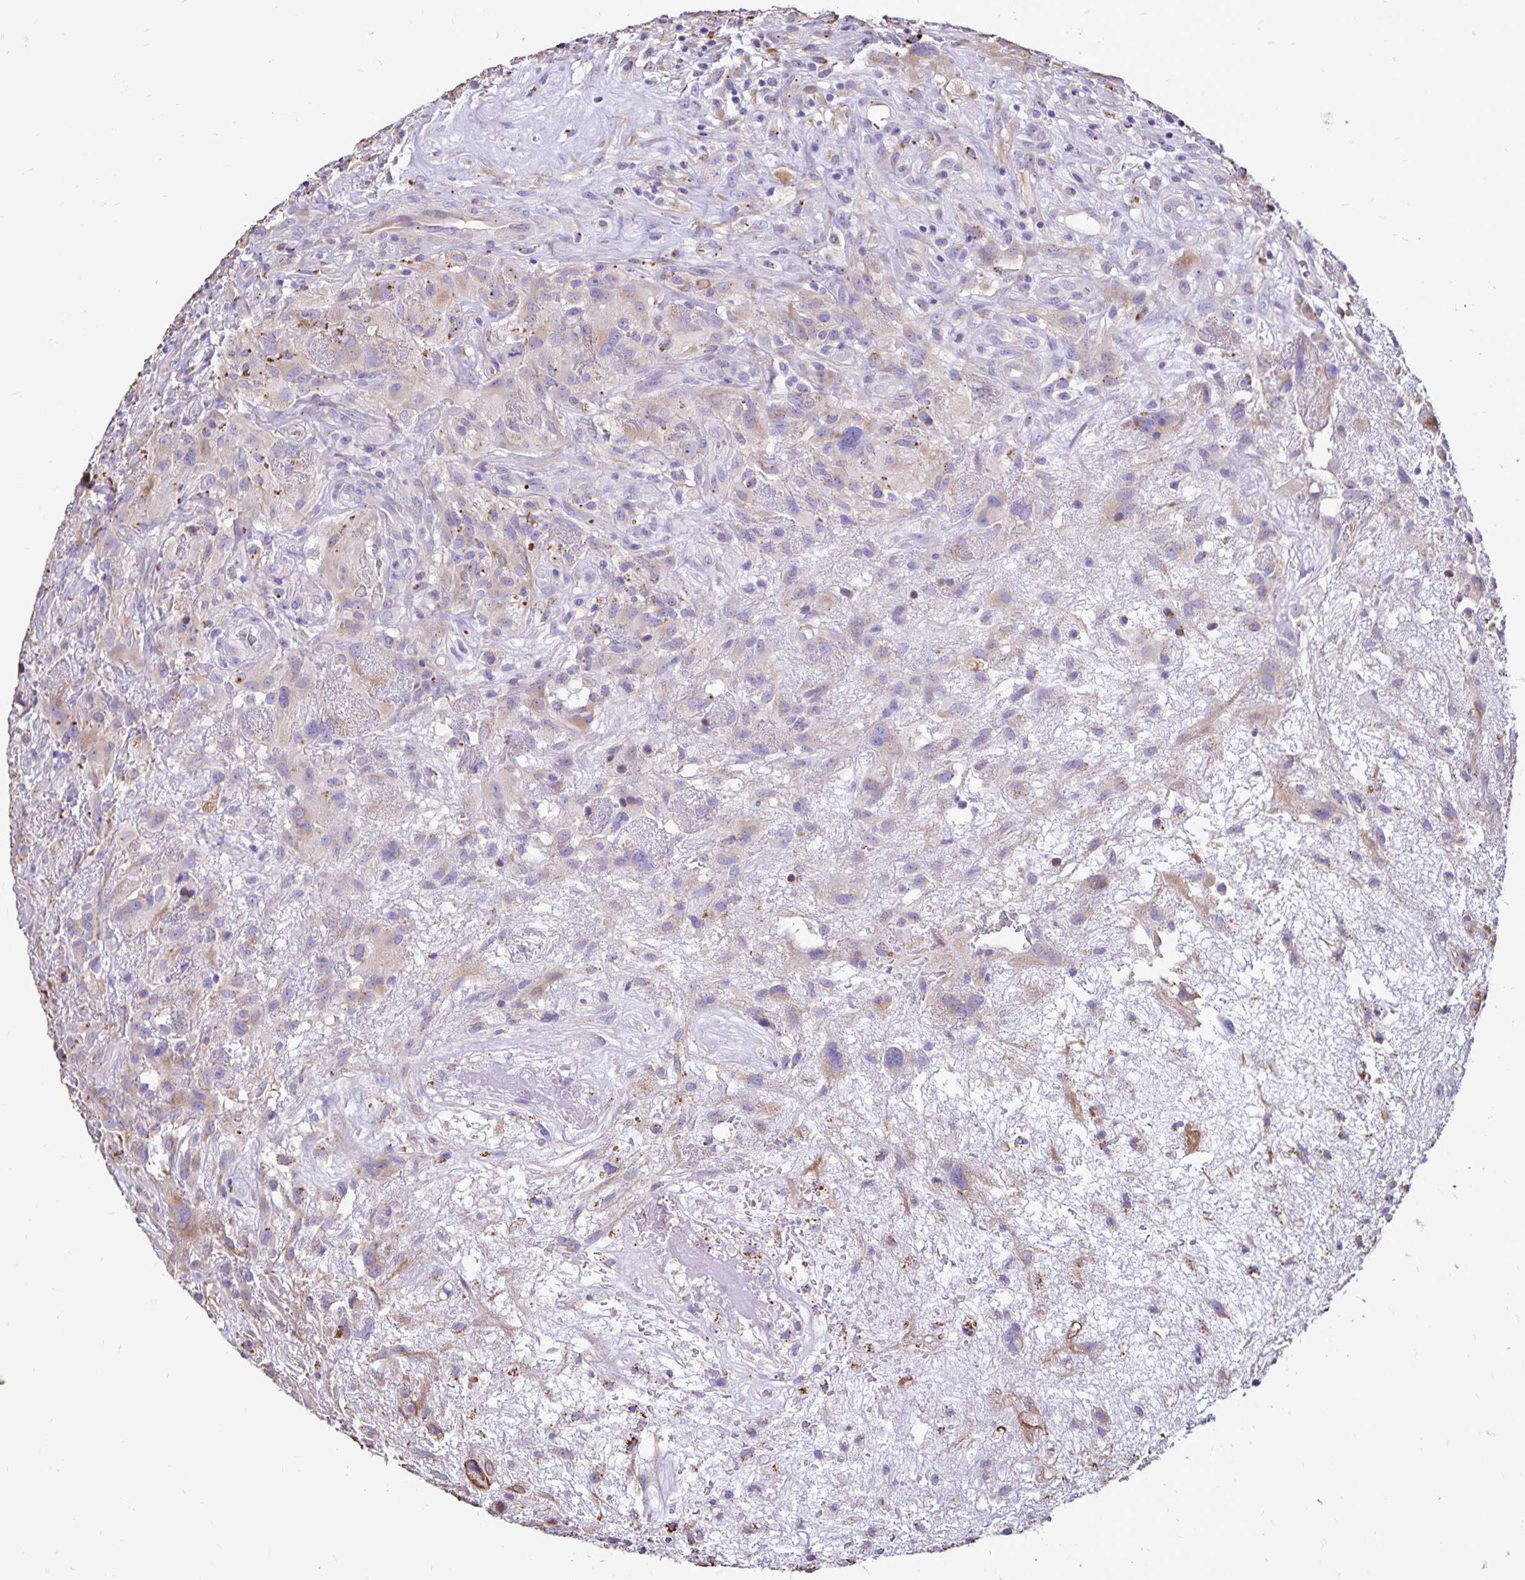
{"staining": {"intensity": "weak", "quantity": "<25%", "location": "cytoplasmic/membranous"}, "tissue": "glioma", "cell_type": "Tumor cells", "image_type": "cancer", "snomed": [{"axis": "morphology", "description": "Glioma, malignant, High grade"}, {"axis": "topography", "description": "Brain"}], "caption": "IHC of human glioma reveals no positivity in tumor cells.", "gene": "EVPL", "patient": {"sex": "male", "age": 46}}